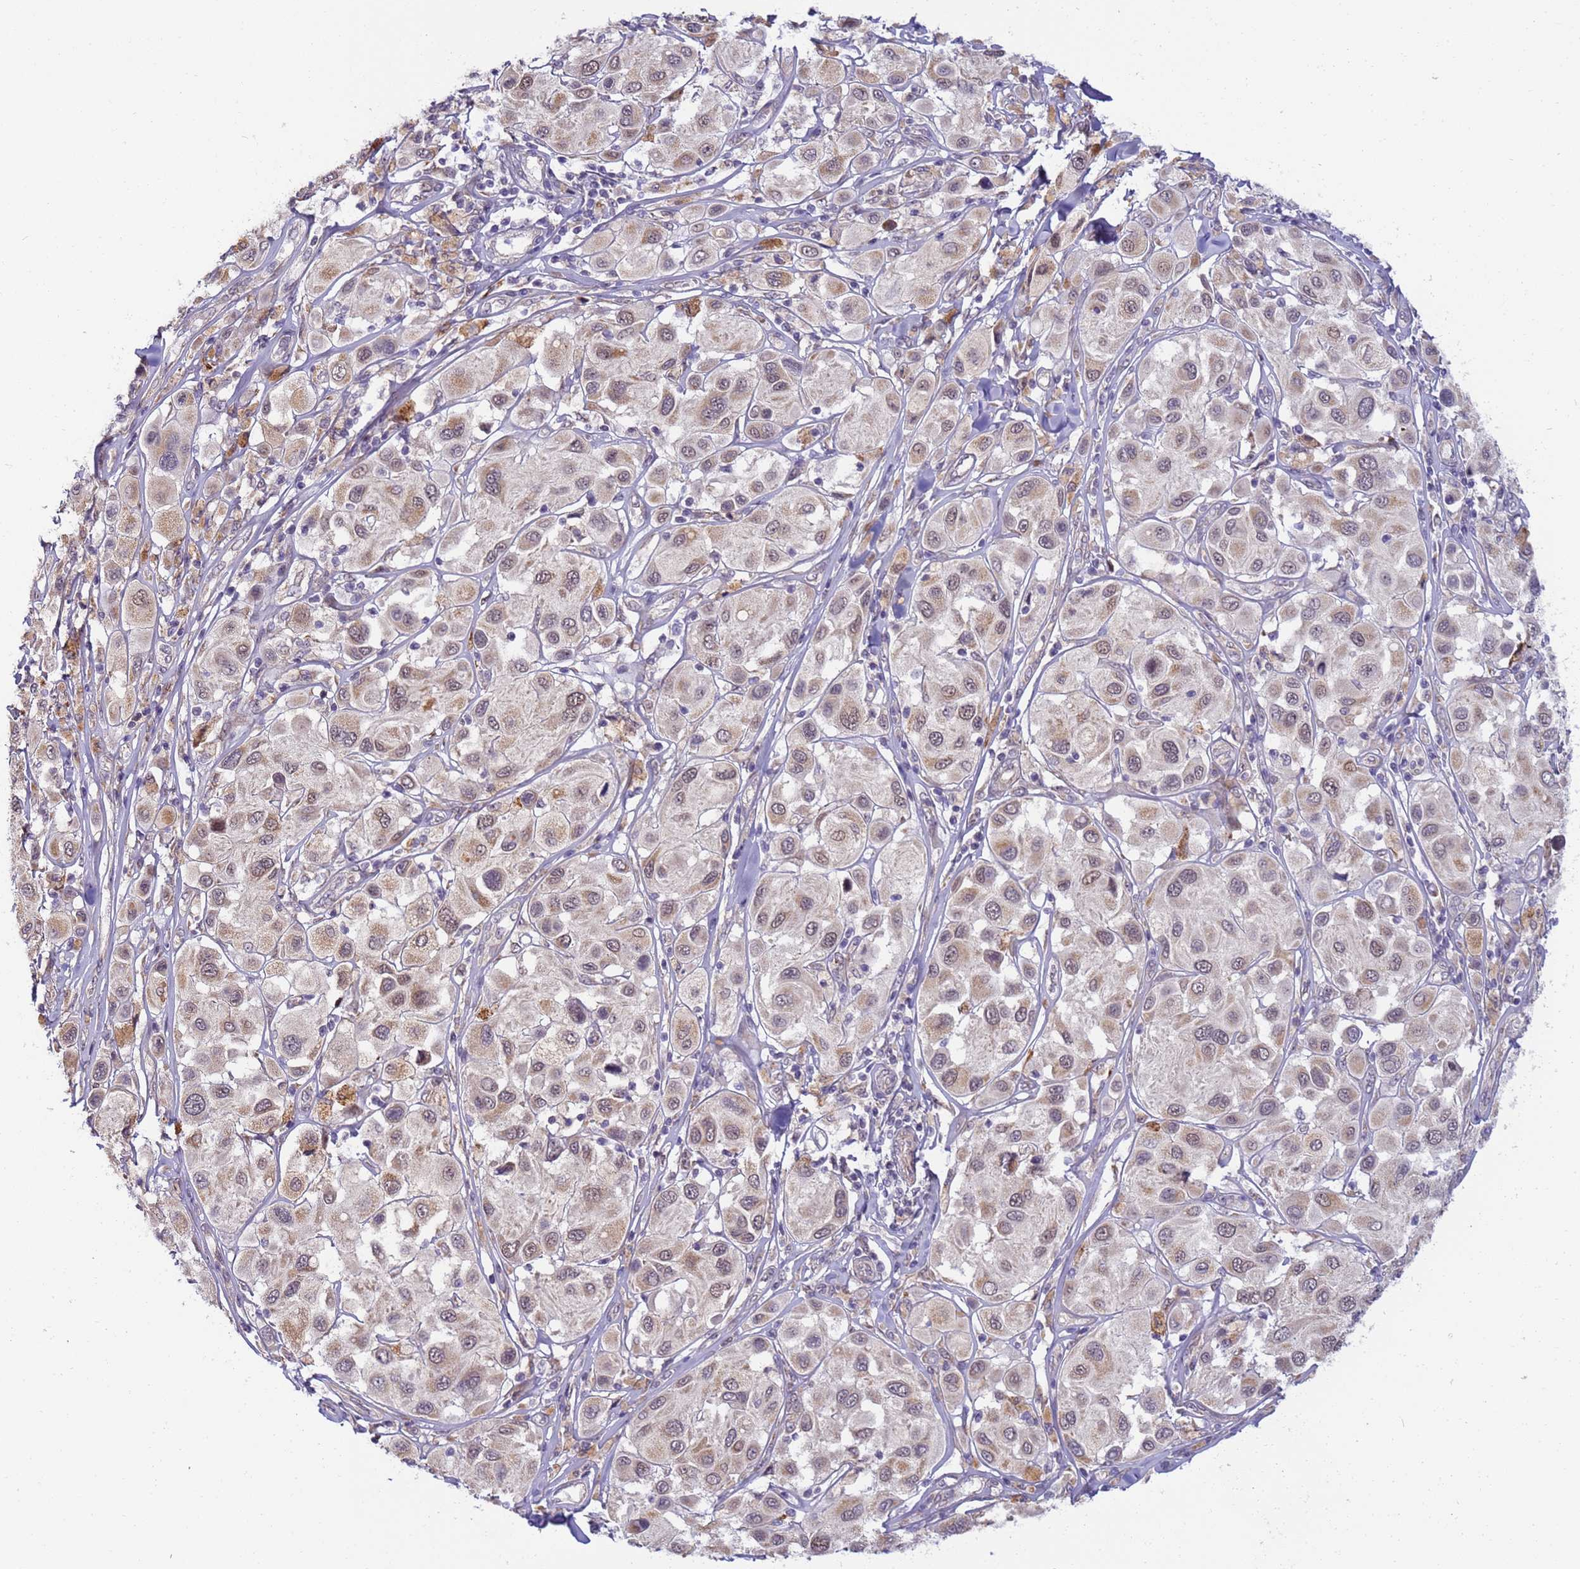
{"staining": {"intensity": "weak", "quantity": ">75%", "location": "cytoplasmic/membranous,nuclear"}, "tissue": "melanoma", "cell_type": "Tumor cells", "image_type": "cancer", "snomed": [{"axis": "morphology", "description": "Malignant melanoma, Metastatic site"}, {"axis": "topography", "description": "Skin"}], "caption": "Tumor cells reveal low levels of weak cytoplasmic/membranous and nuclear expression in about >75% of cells in malignant melanoma (metastatic site). Nuclei are stained in blue.", "gene": "RAPGEF3", "patient": {"sex": "male", "age": 41}}